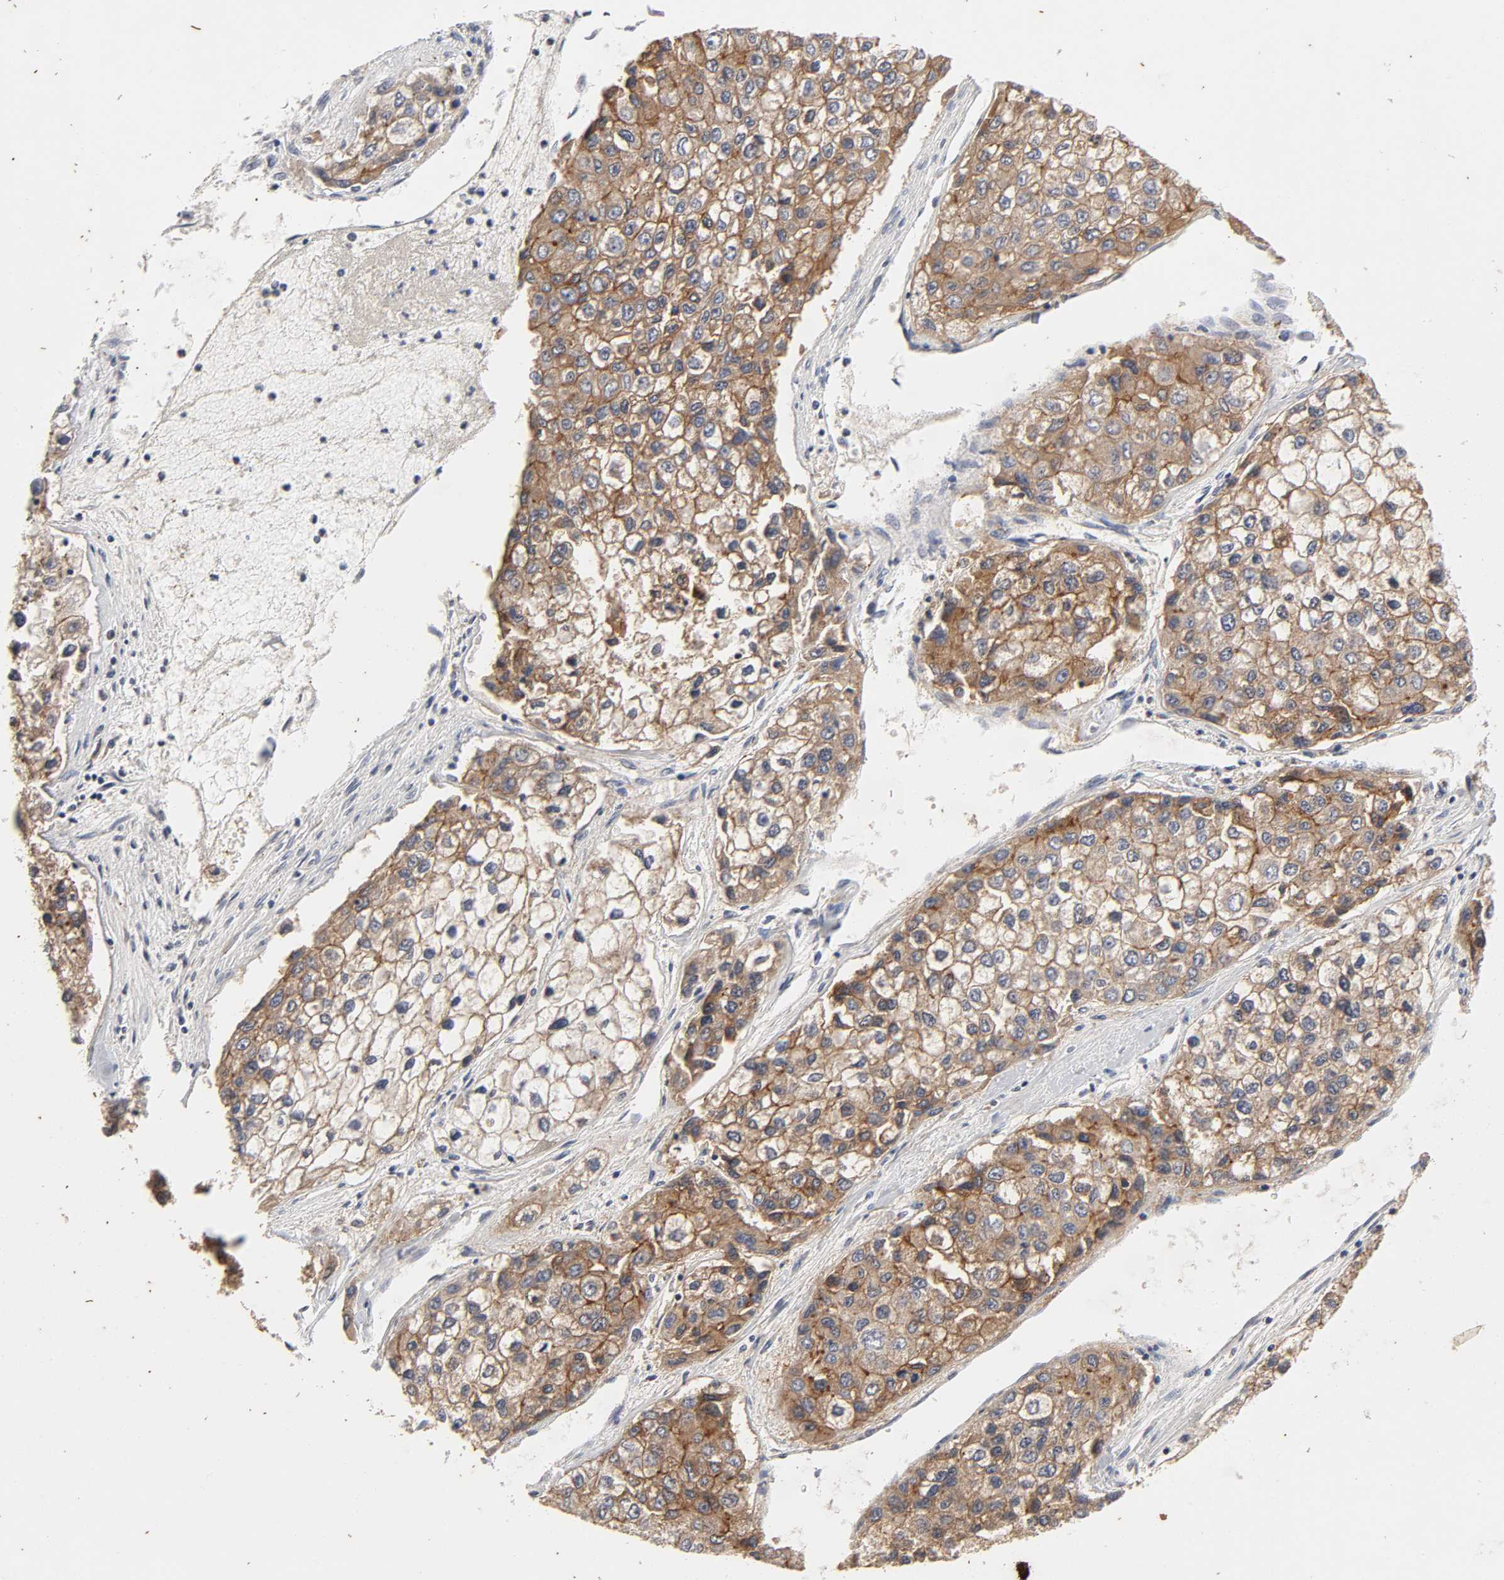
{"staining": {"intensity": "moderate", "quantity": ">75%", "location": "cytoplasmic/membranous"}, "tissue": "liver cancer", "cell_type": "Tumor cells", "image_type": "cancer", "snomed": [{"axis": "morphology", "description": "Carcinoma, Hepatocellular, NOS"}, {"axis": "topography", "description": "Liver"}], "caption": "Moderate cytoplasmic/membranous expression for a protein is seen in approximately >75% of tumor cells of liver cancer (hepatocellular carcinoma) using immunohistochemistry (IHC).", "gene": "CXADR", "patient": {"sex": "female", "age": 66}}